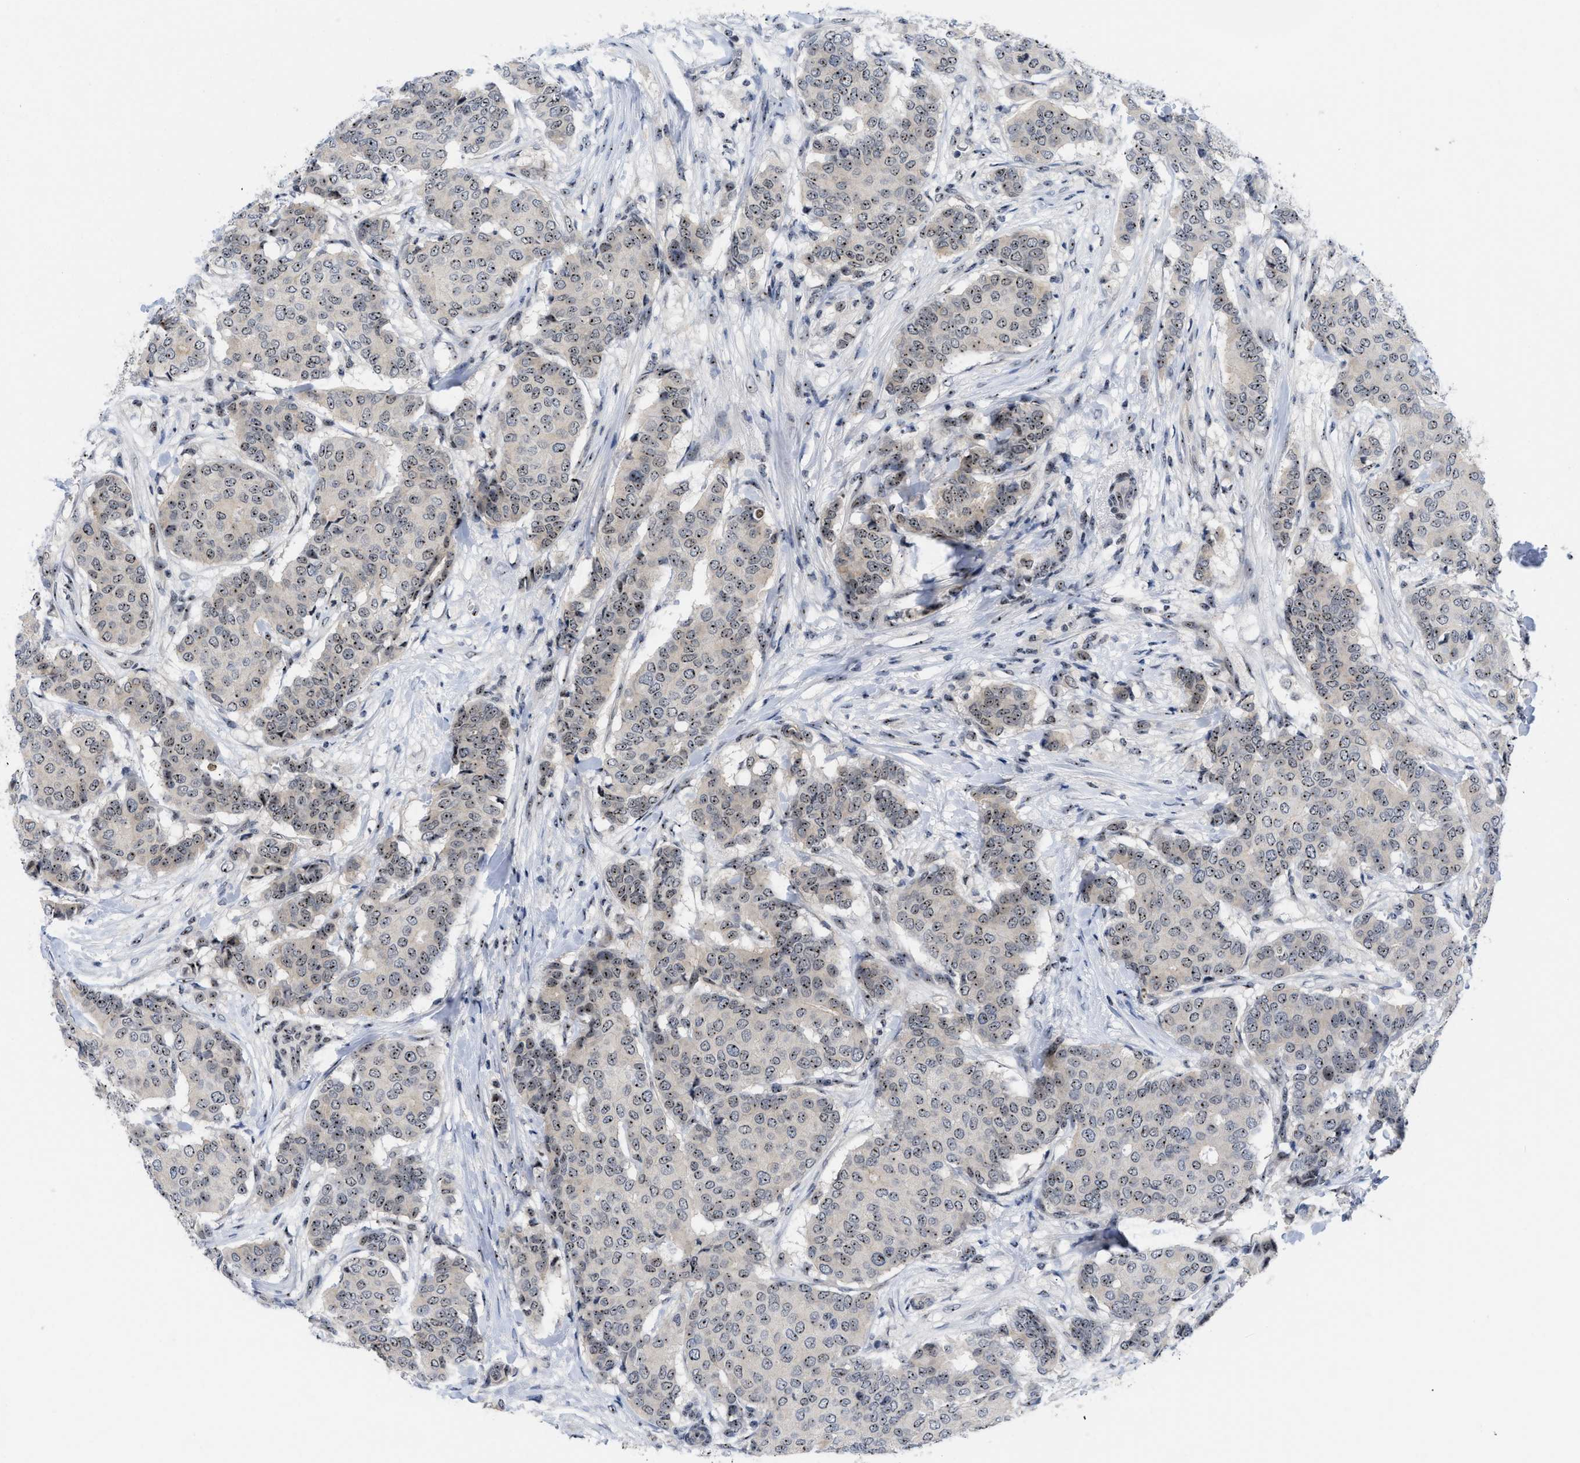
{"staining": {"intensity": "moderate", "quantity": "25%-75%", "location": "nuclear"}, "tissue": "breast cancer", "cell_type": "Tumor cells", "image_type": "cancer", "snomed": [{"axis": "morphology", "description": "Duct carcinoma"}, {"axis": "topography", "description": "Breast"}], "caption": "Invasive ductal carcinoma (breast) was stained to show a protein in brown. There is medium levels of moderate nuclear expression in approximately 25%-75% of tumor cells.", "gene": "NOP58", "patient": {"sex": "female", "age": 75}}